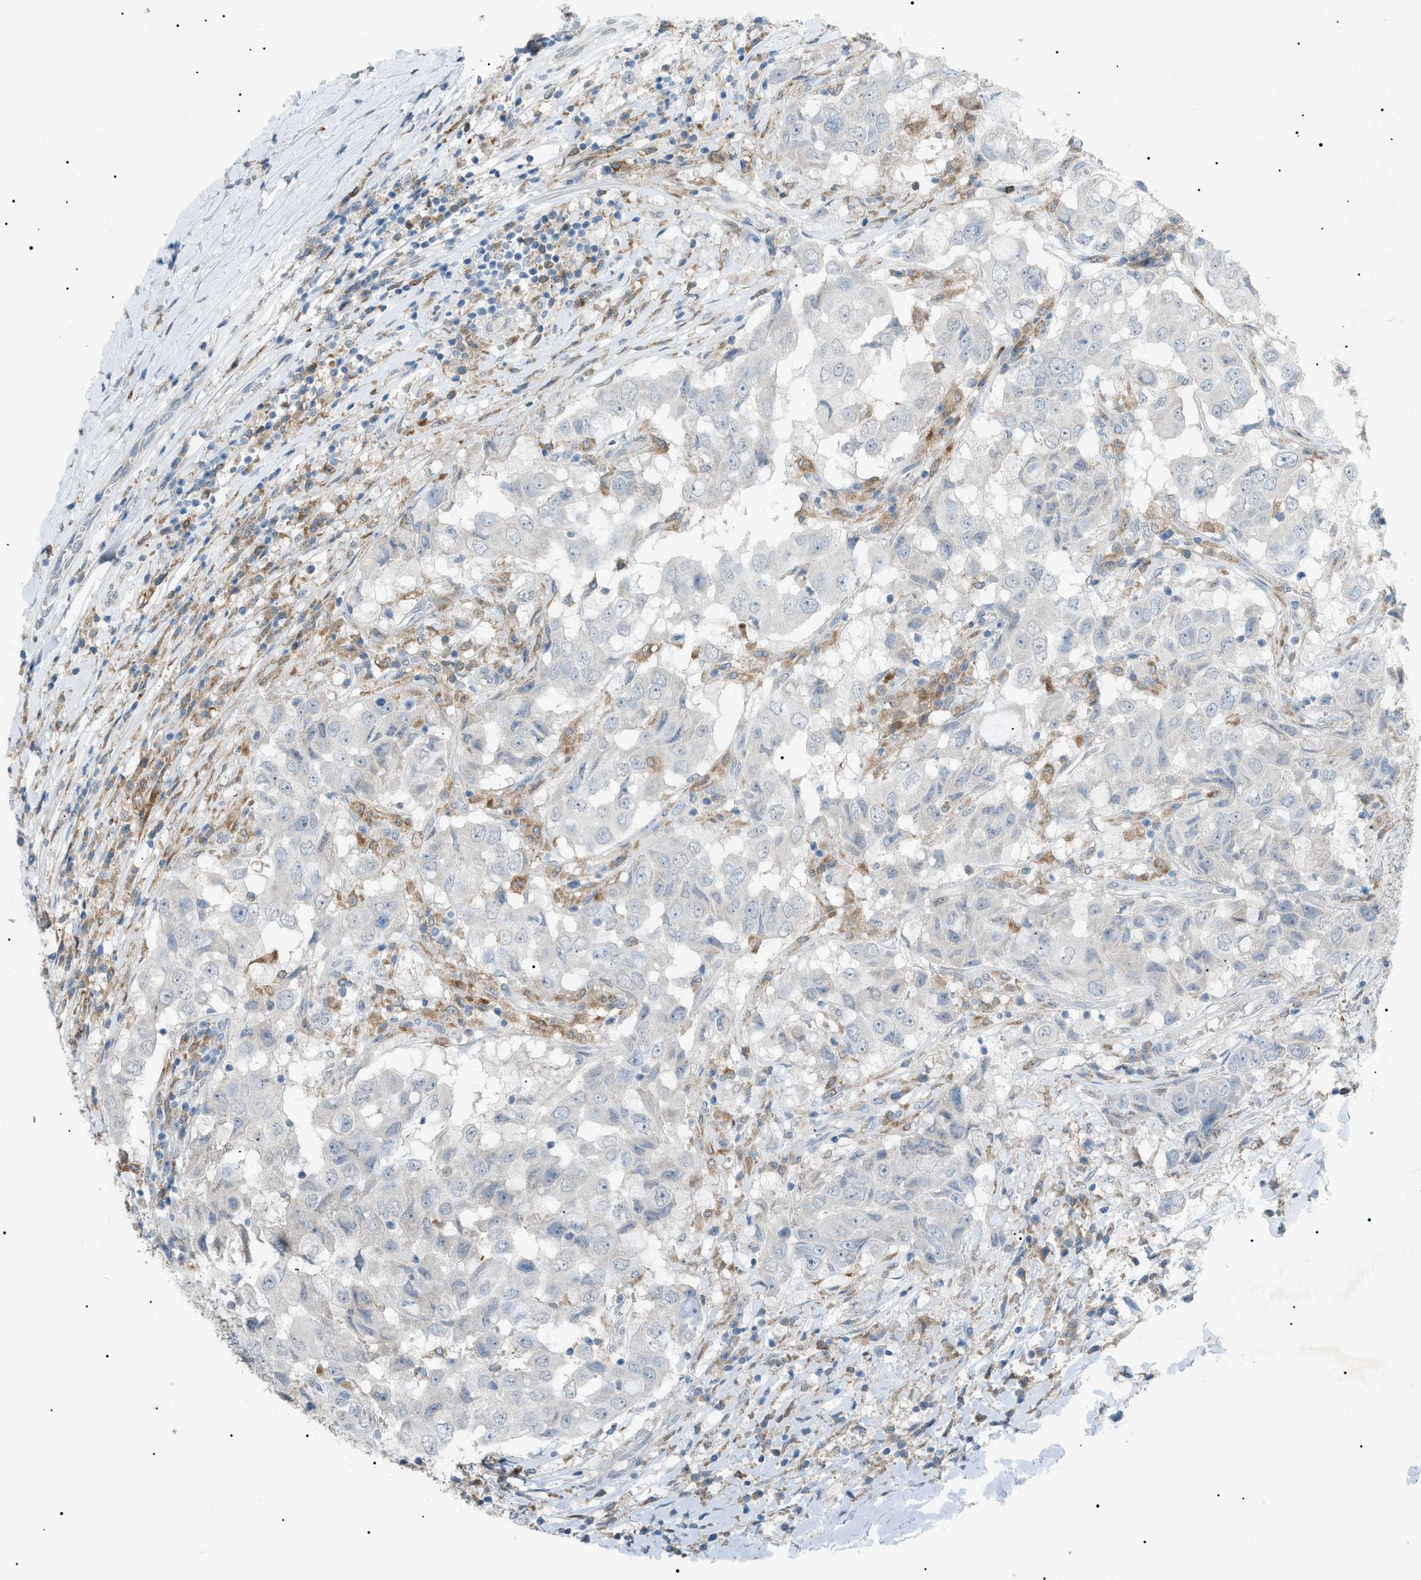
{"staining": {"intensity": "negative", "quantity": "none", "location": "none"}, "tissue": "breast cancer", "cell_type": "Tumor cells", "image_type": "cancer", "snomed": [{"axis": "morphology", "description": "Duct carcinoma"}, {"axis": "topography", "description": "Breast"}], "caption": "Protein analysis of breast cancer shows no significant positivity in tumor cells.", "gene": "BTK", "patient": {"sex": "female", "age": 27}}